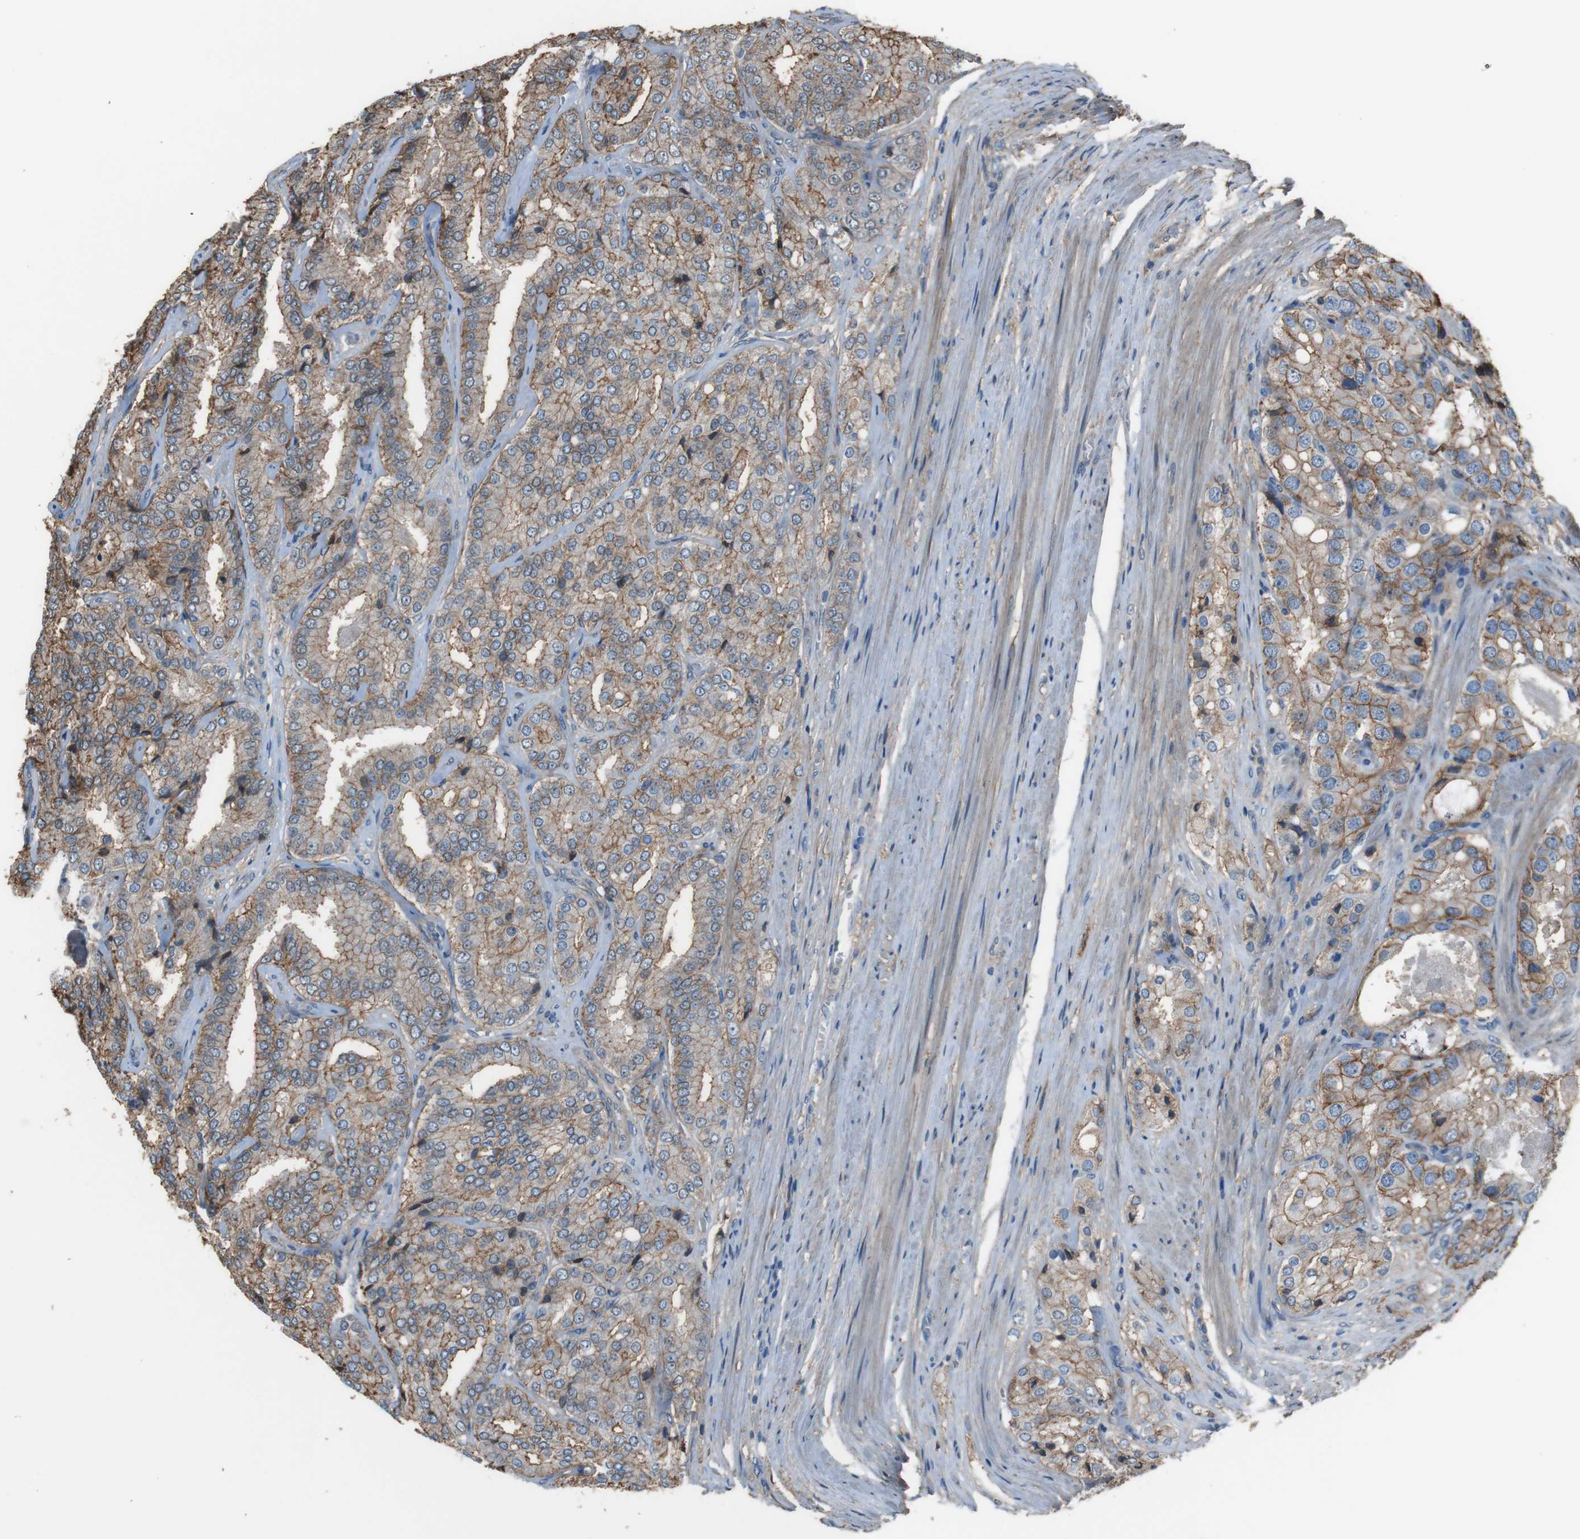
{"staining": {"intensity": "moderate", "quantity": ">75%", "location": "cytoplasmic/membranous"}, "tissue": "prostate cancer", "cell_type": "Tumor cells", "image_type": "cancer", "snomed": [{"axis": "morphology", "description": "Adenocarcinoma, High grade"}, {"axis": "topography", "description": "Prostate"}], "caption": "High-power microscopy captured an immunohistochemistry photomicrograph of high-grade adenocarcinoma (prostate), revealing moderate cytoplasmic/membranous expression in about >75% of tumor cells.", "gene": "ATP2B1", "patient": {"sex": "male", "age": 65}}